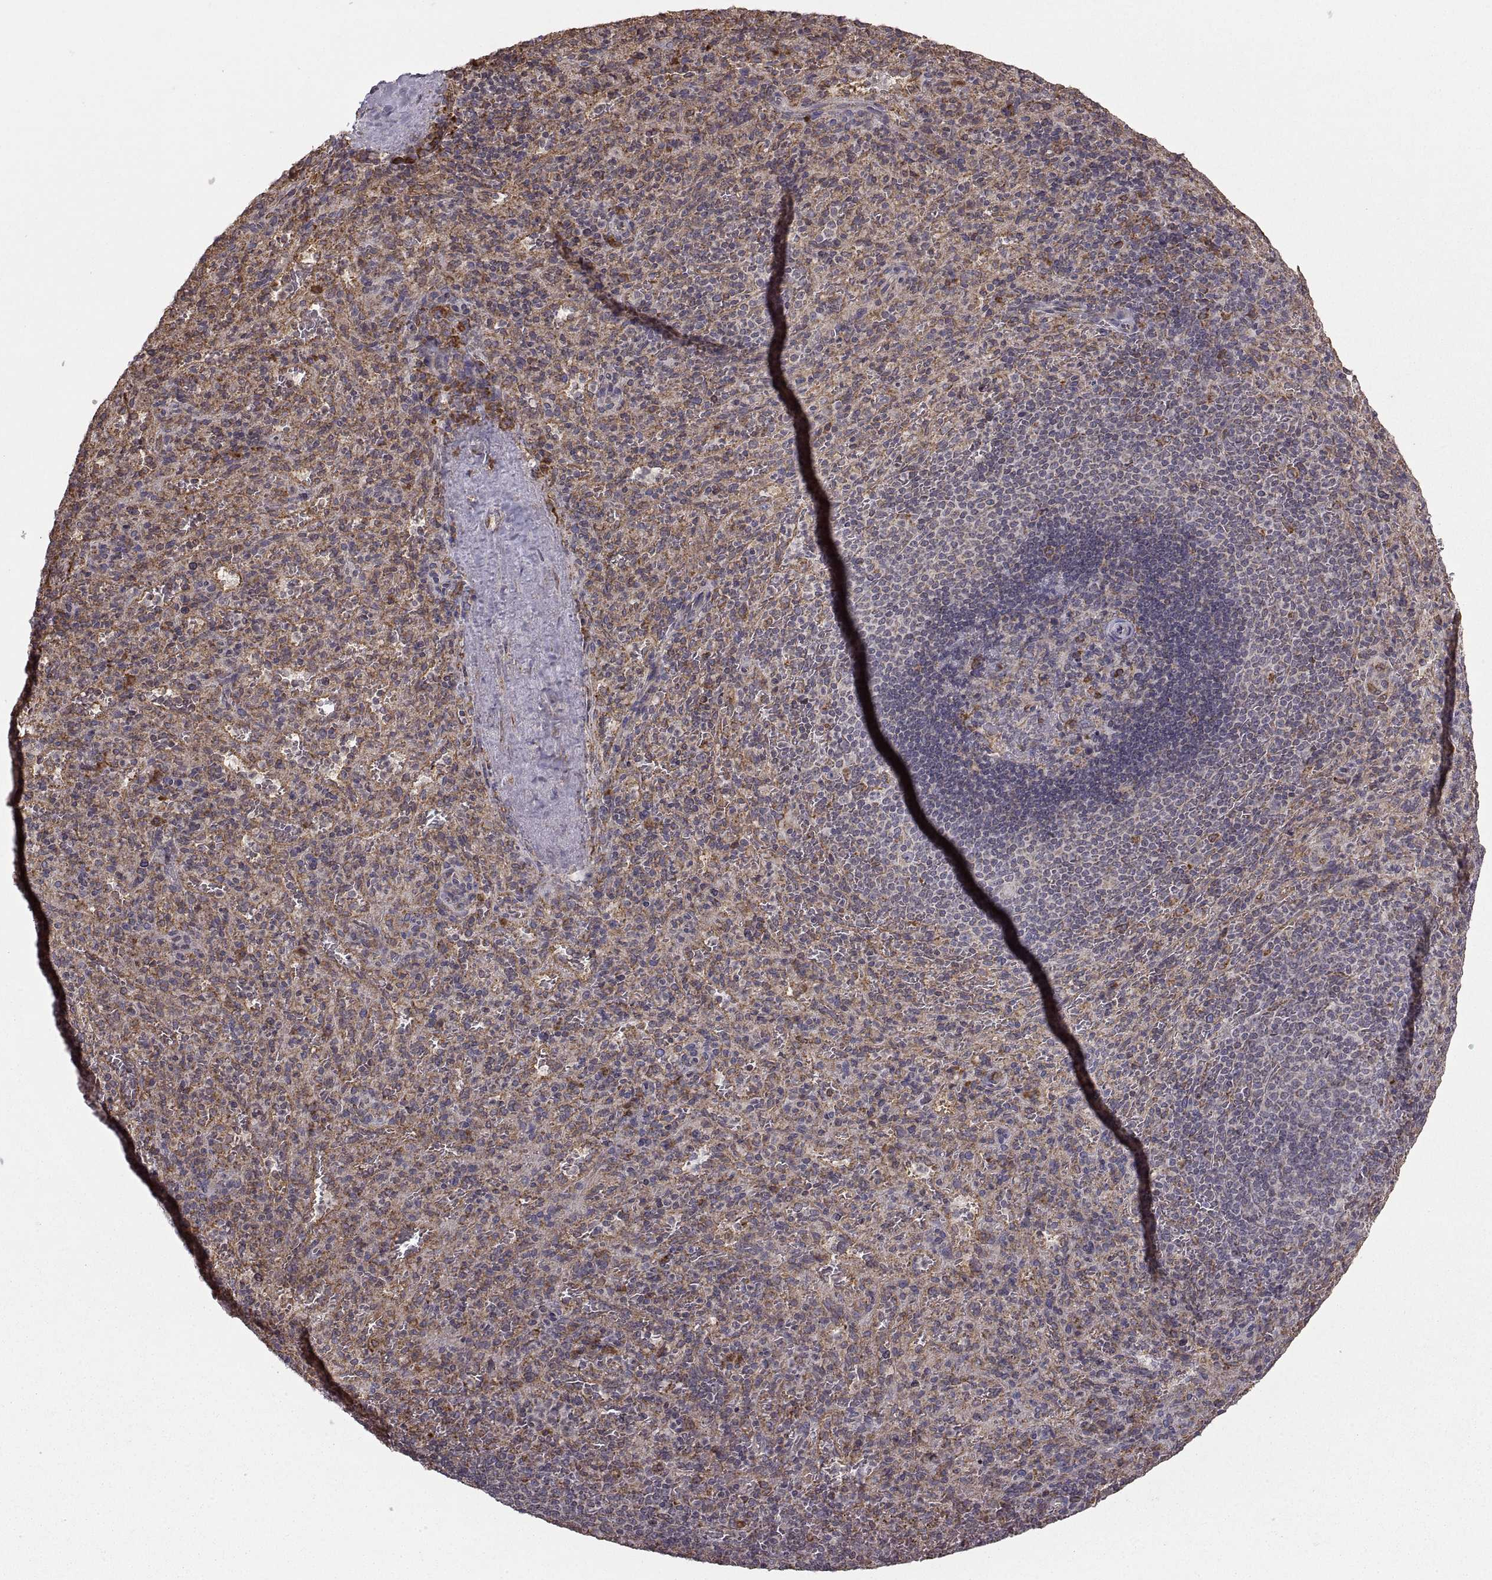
{"staining": {"intensity": "strong", "quantity": "<25%", "location": "cytoplasmic/membranous"}, "tissue": "spleen", "cell_type": "Cells in red pulp", "image_type": "normal", "snomed": [{"axis": "morphology", "description": "Normal tissue, NOS"}, {"axis": "topography", "description": "Spleen"}], "caption": "Protein staining of normal spleen shows strong cytoplasmic/membranous staining in approximately <25% of cells in red pulp. Nuclei are stained in blue.", "gene": "PDIA3", "patient": {"sex": "male", "age": 57}}